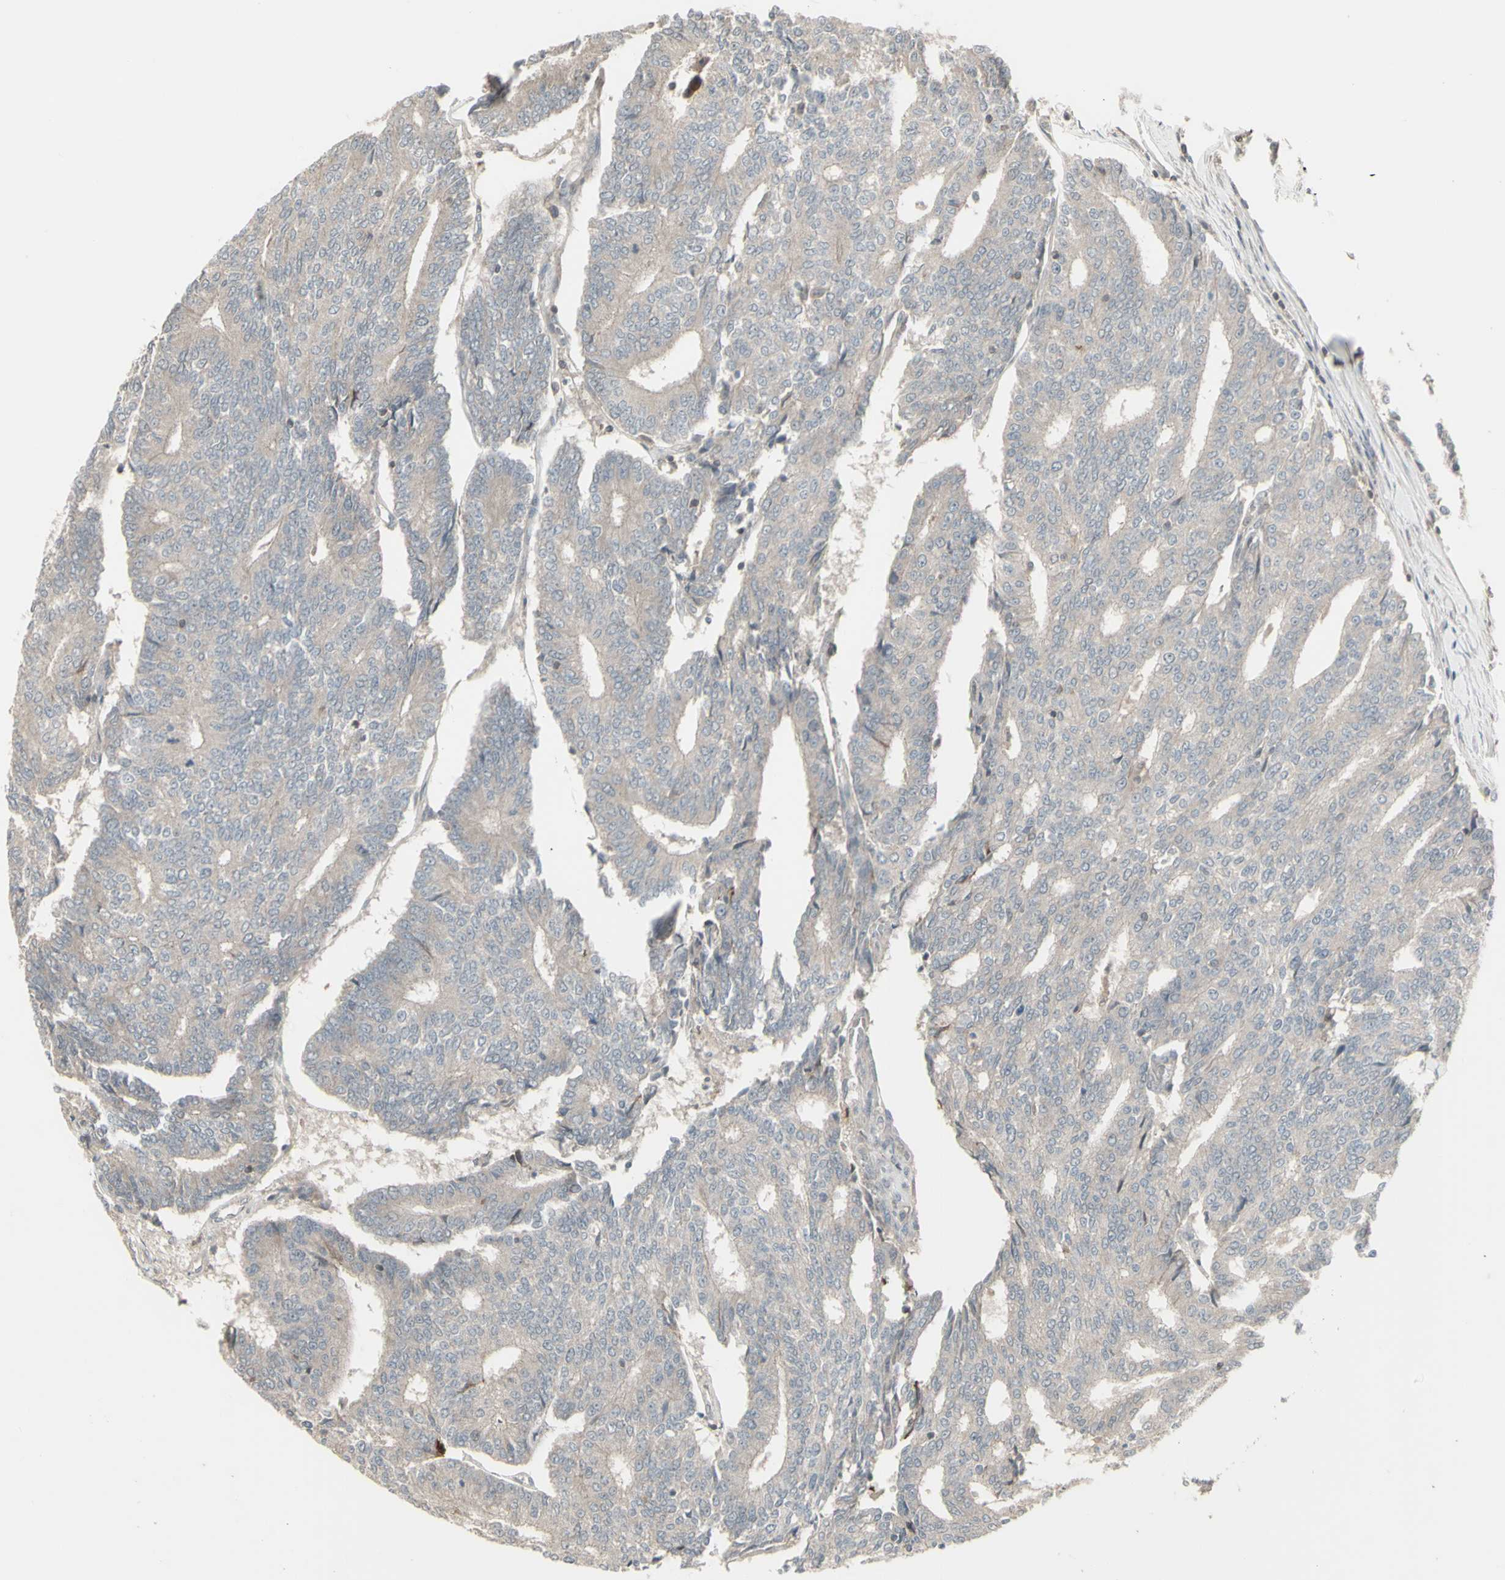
{"staining": {"intensity": "negative", "quantity": "none", "location": "none"}, "tissue": "prostate cancer", "cell_type": "Tumor cells", "image_type": "cancer", "snomed": [{"axis": "morphology", "description": "Normal tissue, NOS"}, {"axis": "morphology", "description": "Adenocarcinoma, High grade"}, {"axis": "topography", "description": "Prostate"}, {"axis": "topography", "description": "Seminal veicle"}], "caption": "Tumor cells are negative for brown protein staining in prostate high-grade adenocarcinoma.", "gene": "CSK", "patient": {"sex": "male", "age": 55}}